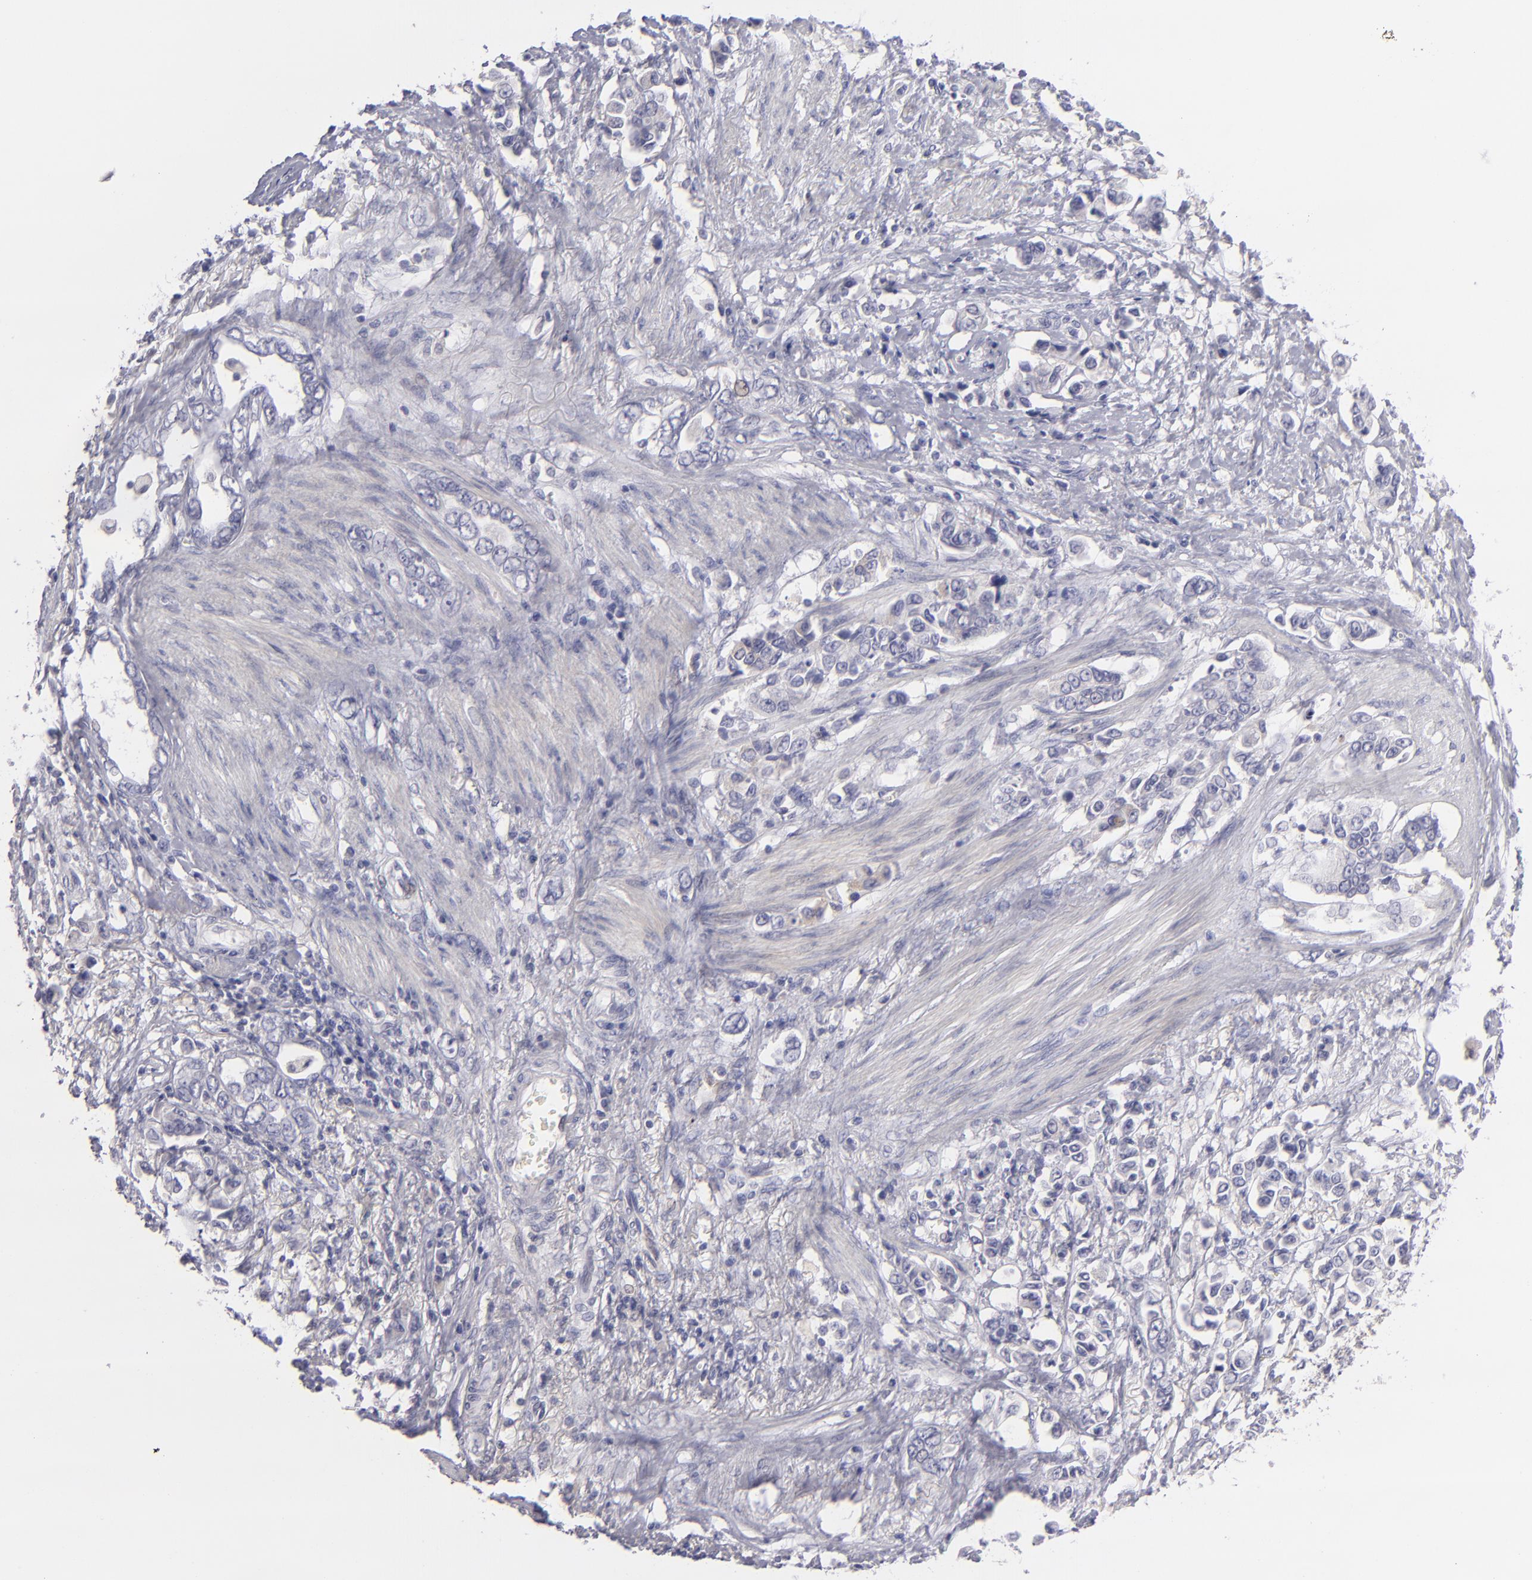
{"staining": {"intensity": "weak", "quantity": "<25%", "location": "cytoplasmic/membranous"}, "tissue": "stomach cancer", "cell_type": "Tumor cells", "image_type": "cancer", "snomed": [{"axis": "morphology", "description": "Adenocarcinoma, NOS"}, {"axis": "topography", "description": "Stomach"}], "caption": "Immunohistochemistry micrograph of human stomach cancer (adenocarcinoma) stained for a protein (brown), which demonstrates no staining in tumor cells.", "gene": "MMP10", "patient": {"sex": "male", "age": 78}}